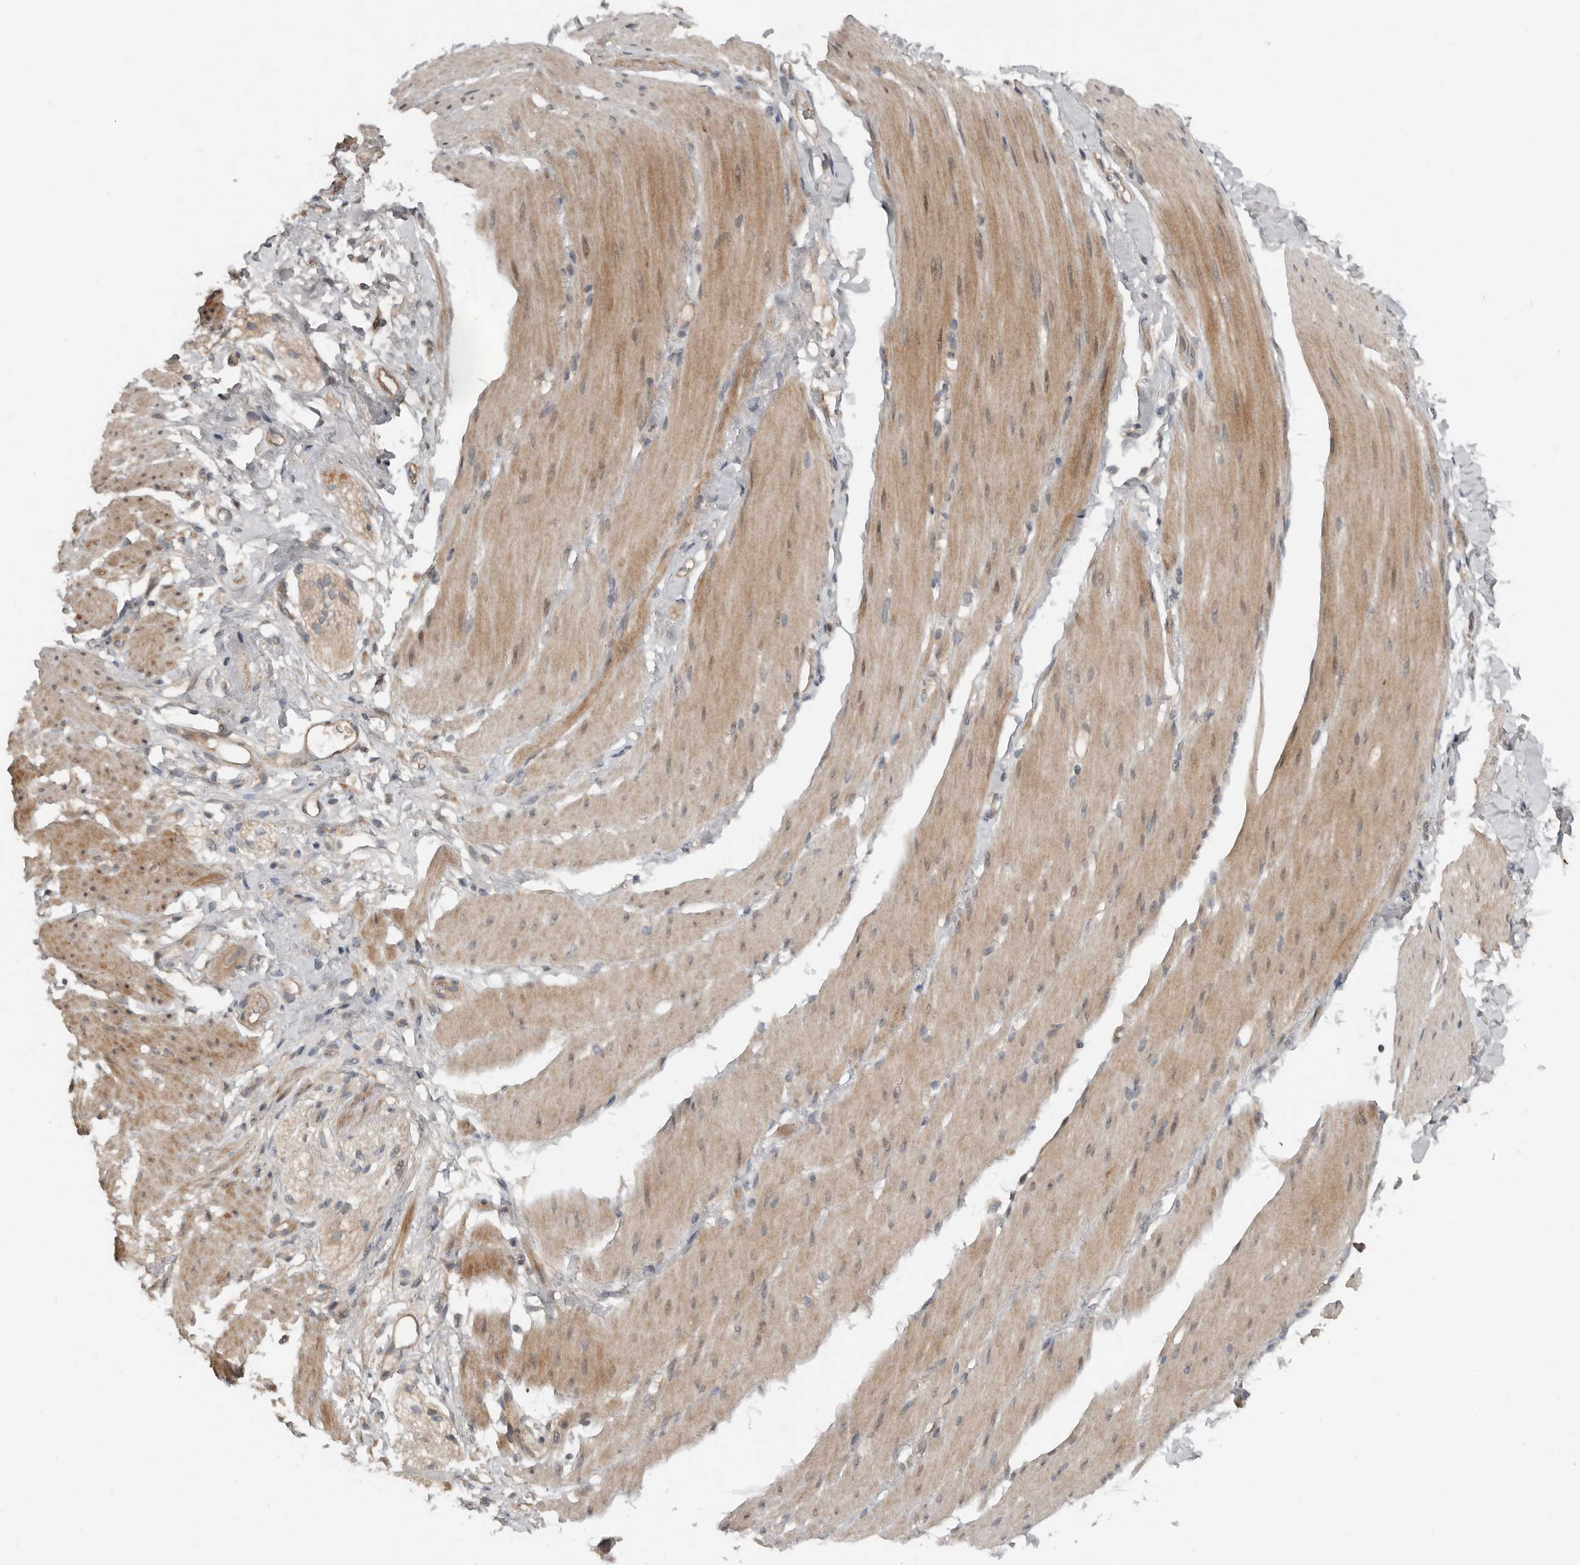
{"staining": {"intensity": "weak", "quantity": "25%-75%", "location": "cytoplasmic/membranous"}, "tissue": "smooth muscle", "cell_type": "Smooth muscle cells", "image_type": "normal", "snomed": [{"axis": "morphology", "description": "Normal tissue, NOS"}, {"axis": "topography", "description": "Smooth muscle"}, {"axis": "topography", "description": "Small intestine"}], "caption": "Immunohistochemical staining of normal smooth muscle demonstrates low levels of weak cytoplasmic/membranous expression in about 25%-75% of smooth muscle cells. (IHC, brightfield microscopy, high magnification).", "gene": "TEAD3", "patient": {"sex": "female", "age": 84}}